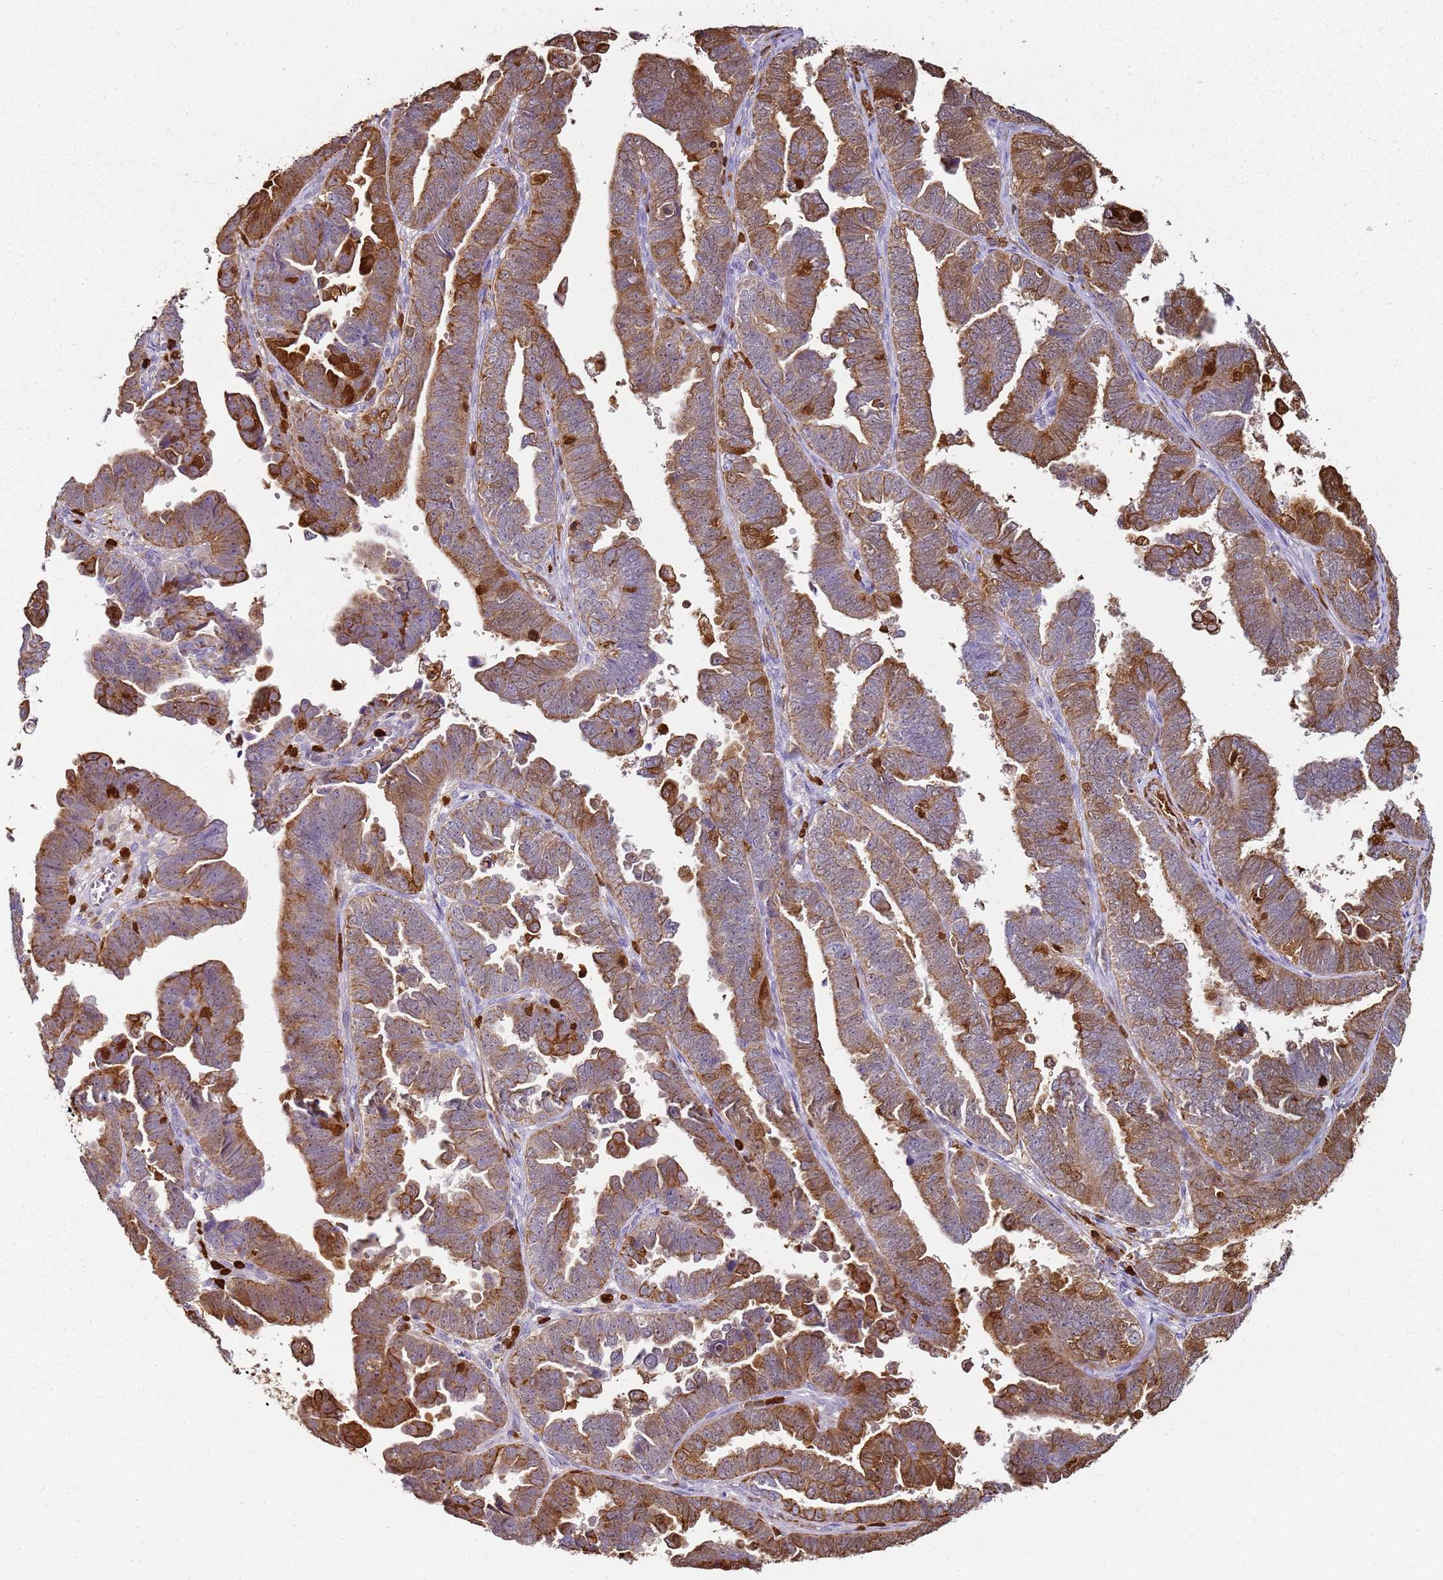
{"staining": {"intensity": "moderate", "quantity": ">75%", "location": "cytoplasmic/membranous"}, "tissue": "endometrial cancer", "cell_type": "Tumor cells", "image_type": "cancer", "snomed": [{"axis": "morphology", "description": "Adenocarcinoma, NOS"}, {"axis": "topography", "description": "Endometrium"}], "caption": "Endometrial adenocarcinoma was stained to show a protein in brown. There is medium levels of moderate cytoplasmic/membranous expression in approximately >75% of tumor cells.", "gene": "S100A4", "patient": {"sex": "female", "age": 75}}